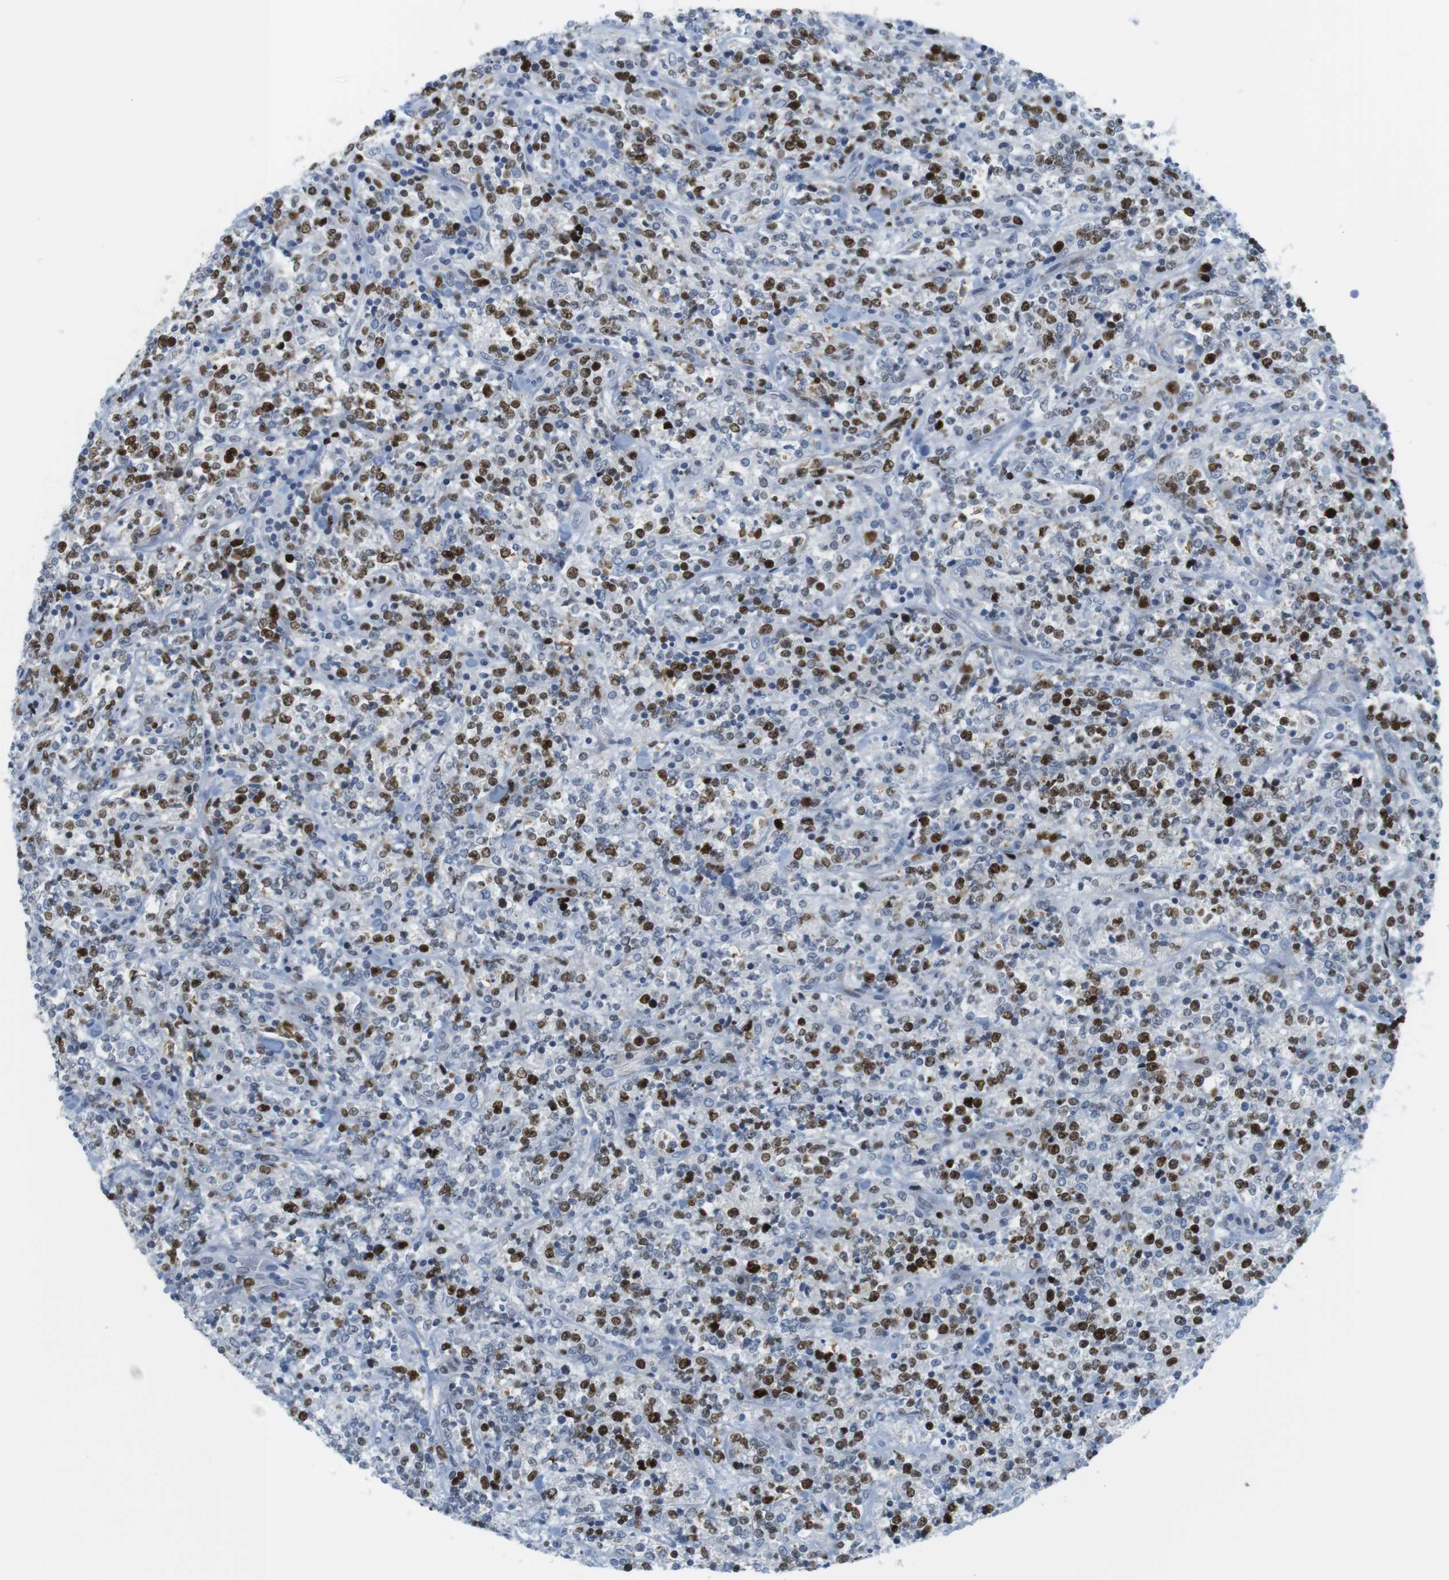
{"staining": {"intensity": "strong", "quantity": ">75%", "location": "nuclear"}, "tissue": "lymphoma", "cell_type": "Tumor cells", "image_type": "cancer", "snomed": [{"axis": "morphology", "description": "Malignant lymphoma, non-Hodgkin's type, High grade"}, {"axis": "topography", "description": "Soft tissue"}], "caption": "Lymphoma tissue displays strong nuclear positivity in about >75% of tumor cells The staining was performed using DAB (3,3'-diaminobenzidine), with brown indicating positive protein expression. Nuclei are stained blue with hematoxylin.", "gene": "CHAF1A", "patient": {"sex": "male", "age": 18}}